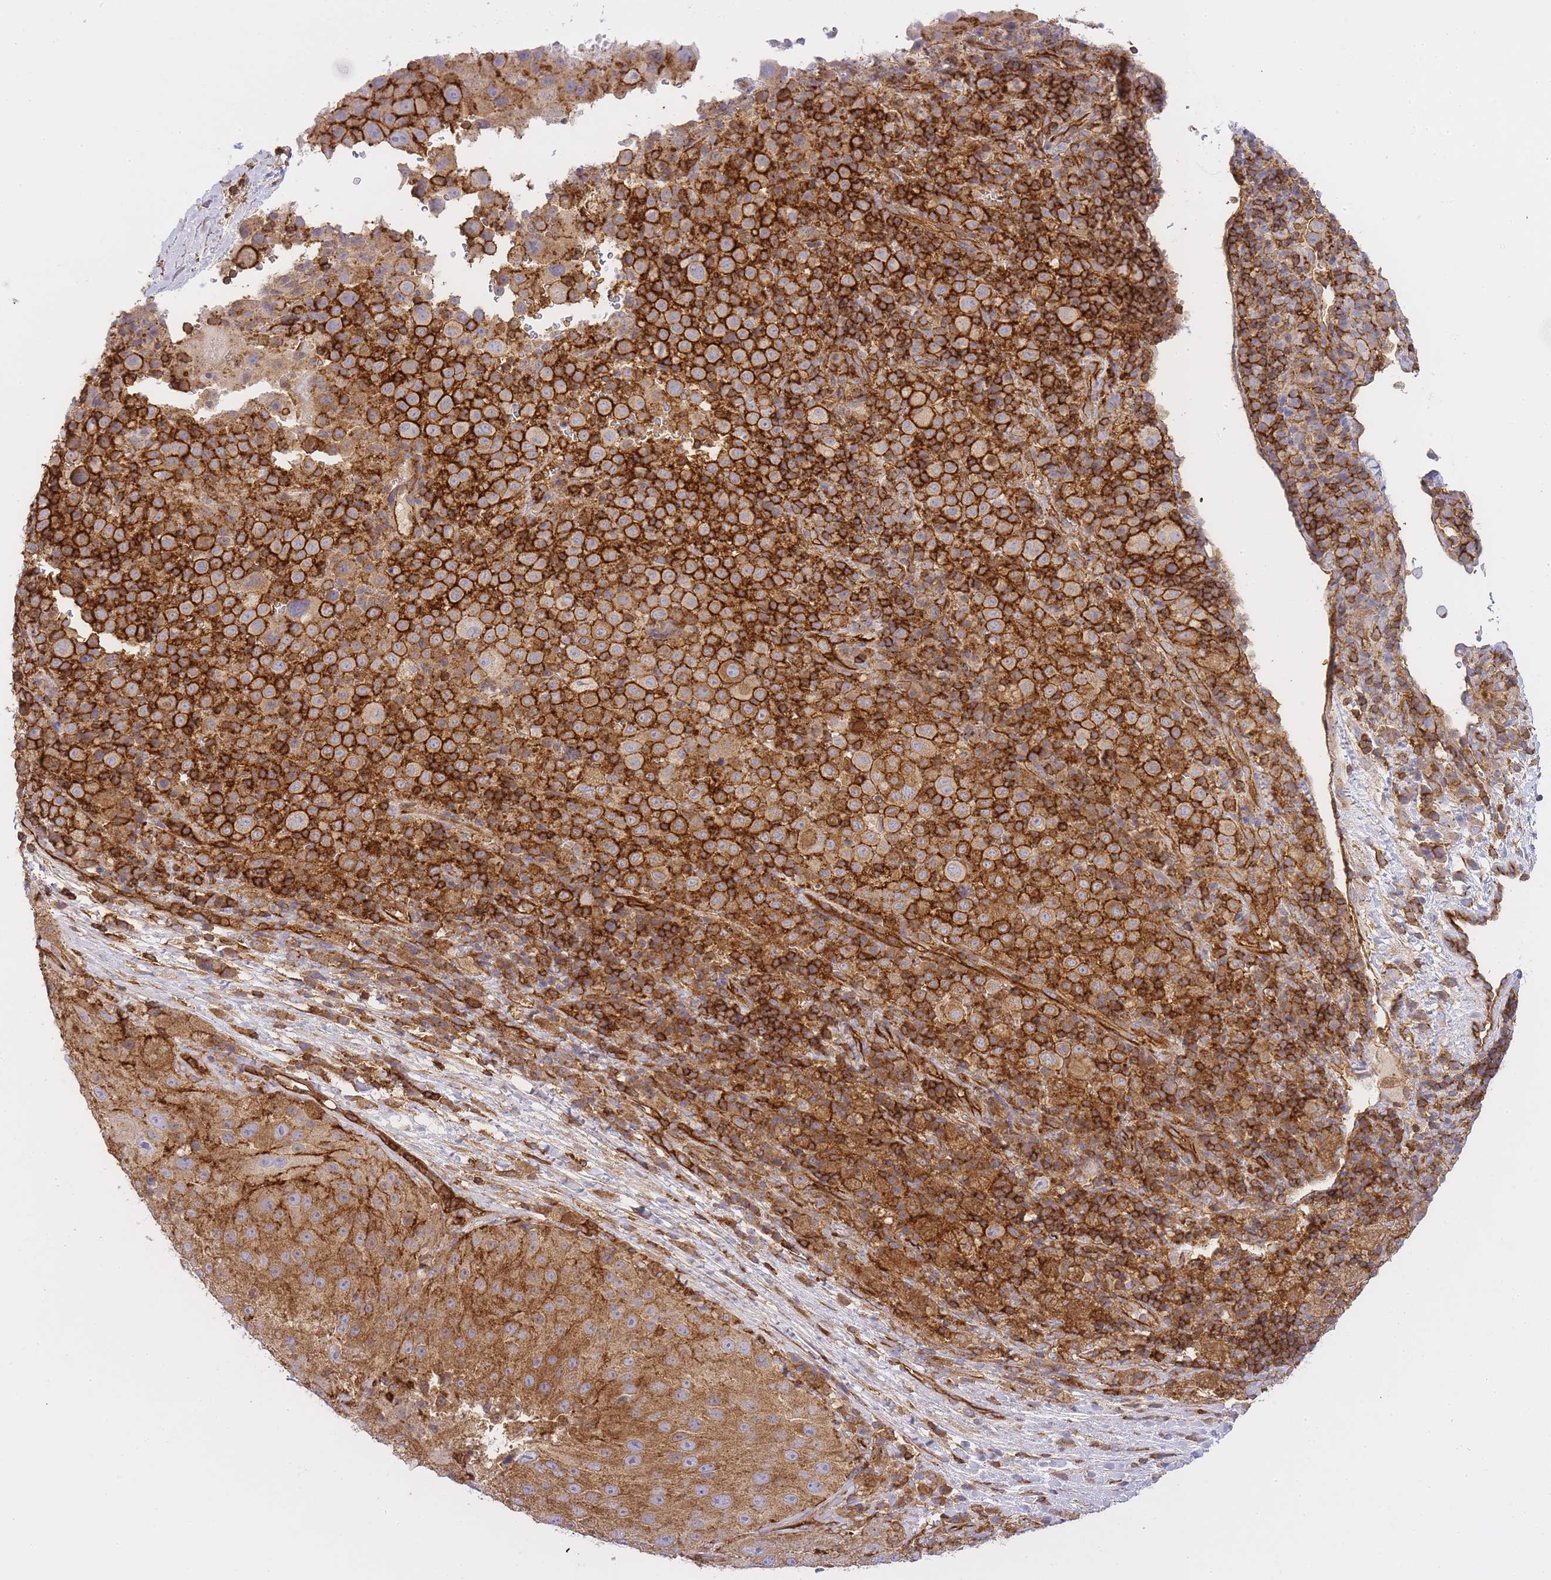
{"staining": {"intensity": "strong", "quantity": ">75%", "location": "cytoplasmic/membranous"}, "tissue": "melanoma", "cell_type": "Tumor cells", "image_type": "cancer", "snomed": [{"axis": "morphology", "description": "Malignant melanoma, Metastatic site"}, {"axis": "topography", "description": "Lymph node"}], "caption": "Immunohistochemical staining of human malignant melanoma (metastatic site) shows high levels of strong cytoplasmic/membranous protein positivity in about >75% of tumor cells.", "gene": "MSN", "patient": {"sex": "male", "age": 62}}